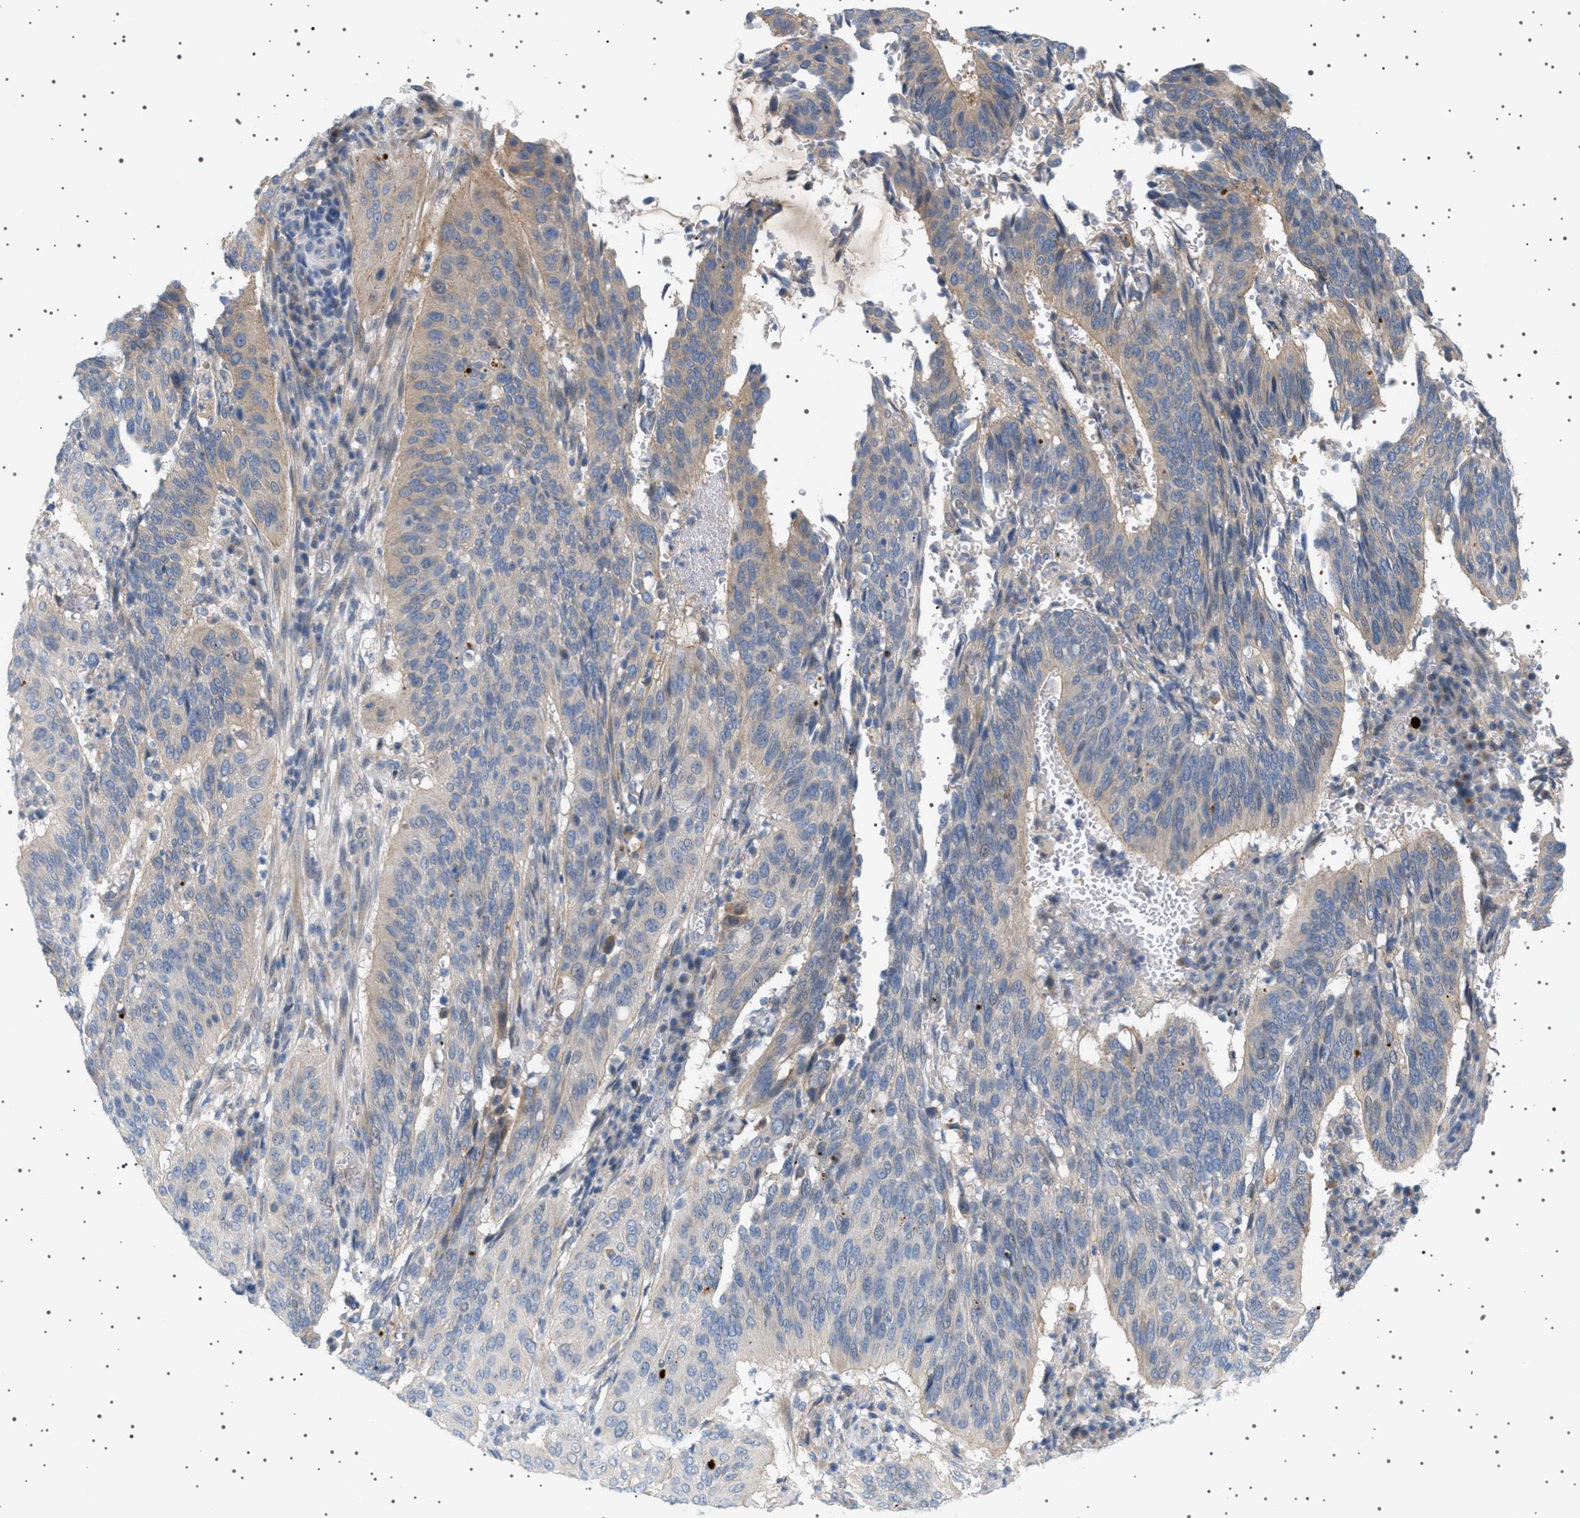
{"staining": {"intensity": "weak", "quantity": "25%-75%", "location": "cytoplasmic/membranous"}, "tissue": "cervical cancer", "cell_type": "Tumor cells", "image_type": "cancer", "snomed": [{"axis": "morphology", "description": "Normal tissue, NOS"}, {"axis": "morphology", "description": "Squamous cell carcinoma, NOS"}, {"axis": "topography", "description": "Cervix"}], "caption": "IHC image of neoplastic tissue: human cervical squamous cell carcinoma stained using immunohistochemistry (IHC) exhibits low levels of weak protein expression localized specifically in the cytoplasmic/membranous of tumor cells, appearing as a cytoplasmic/membranous brown color.", "gene": "ADCY10", "patient": {"sex": "female", "age": 39}}